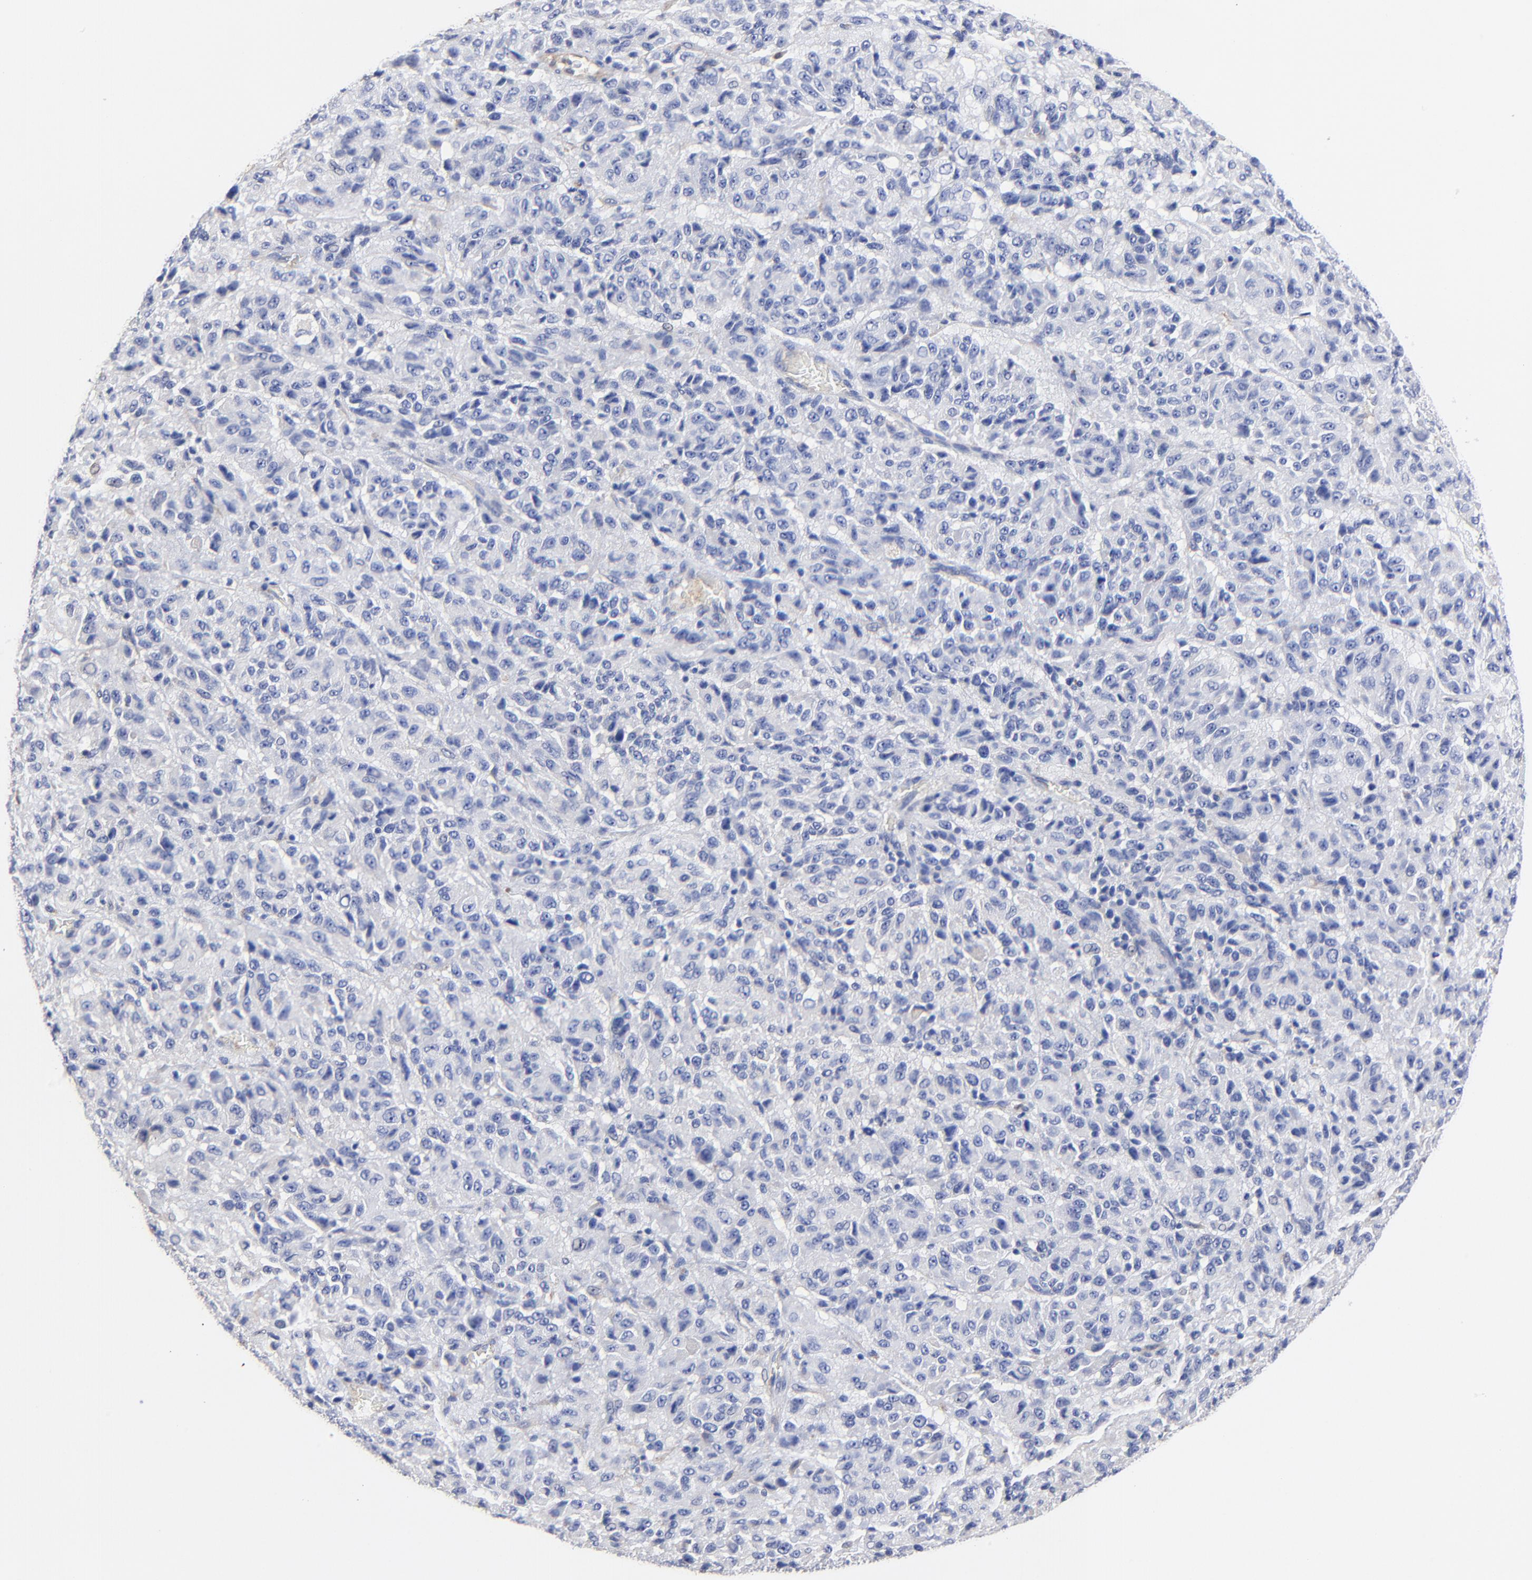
{"staining": {"intensity": "negative", "quantity": "none", "location": "none"}, "tissue": "melanoma", "cell_type": "Tumor cells", "image_type": "cancer", "snomed": [{"axis": "morphology", "description": "Malignant melanoma, Metastatic site"}, {"axis": "topography", "description": "Lung"}], "caption": "Immunohistochemical staining of melanoma shows no significant staining in tumor cells.", "gene": "TAGLN2", "patient": {"sex": "male", "age": 64}}